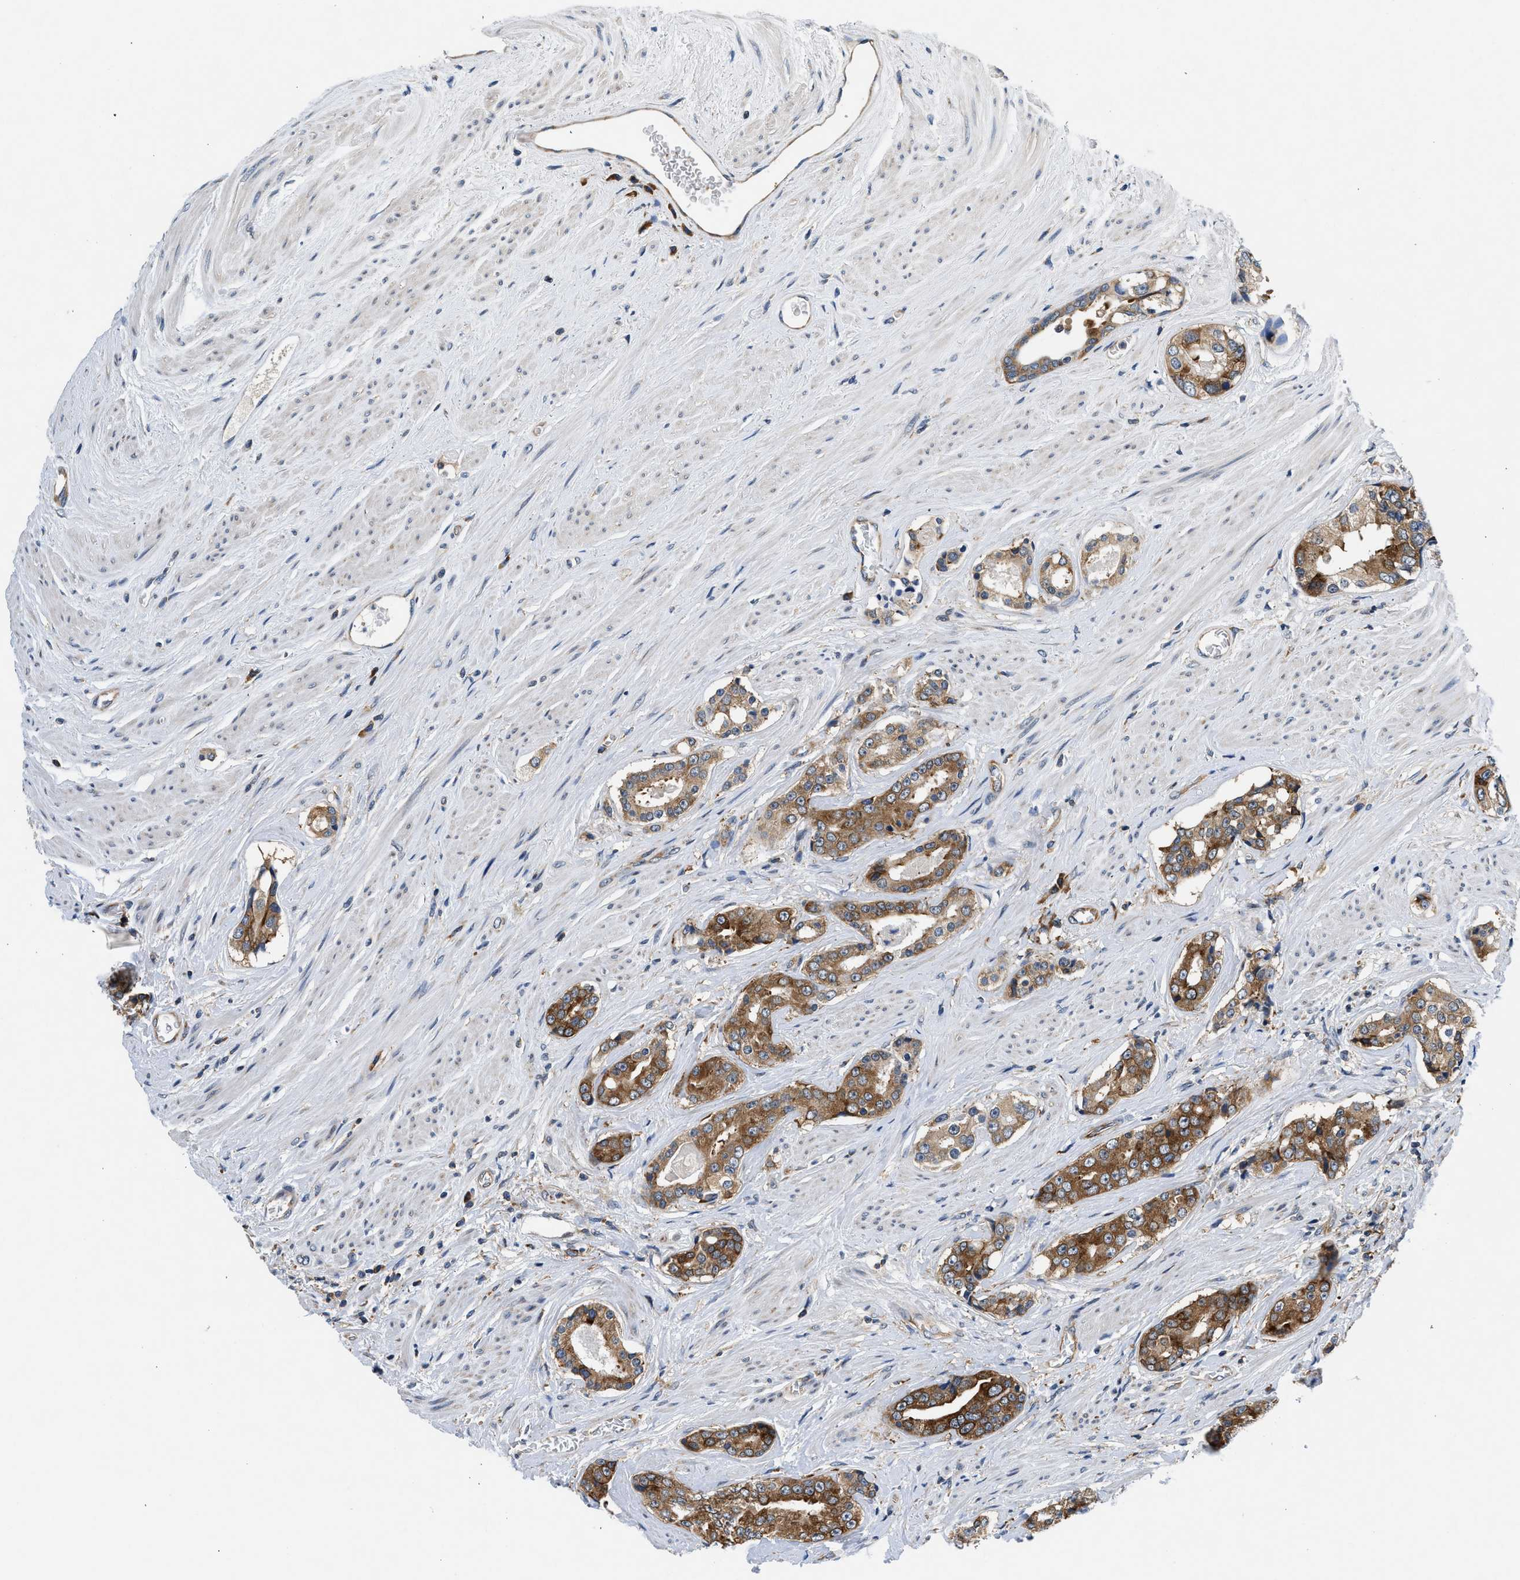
{"staining": {"intensity": "strong", "quantity": ">75%", "location": "cytoplasmic/membranous"}, "tissue": "prostate cancer", "cell_type": "Tumor cells", "image_type": "cancer", "snomed": [{"axis": "morphology", "description": "Adenocarcinoma, High grade"}, {"axis": "topography", "description": "Prostate"}], "caption": "Brown immunohistochemical staining in prostate cancer shows strong cytoplasmic/membranous positivity in approximately >75% of tumor cells. (DAB IHC with brightfield microscopy, high magnification).", "gene": "PA2G4", "patient": {"sex": "male", "age": 71}}